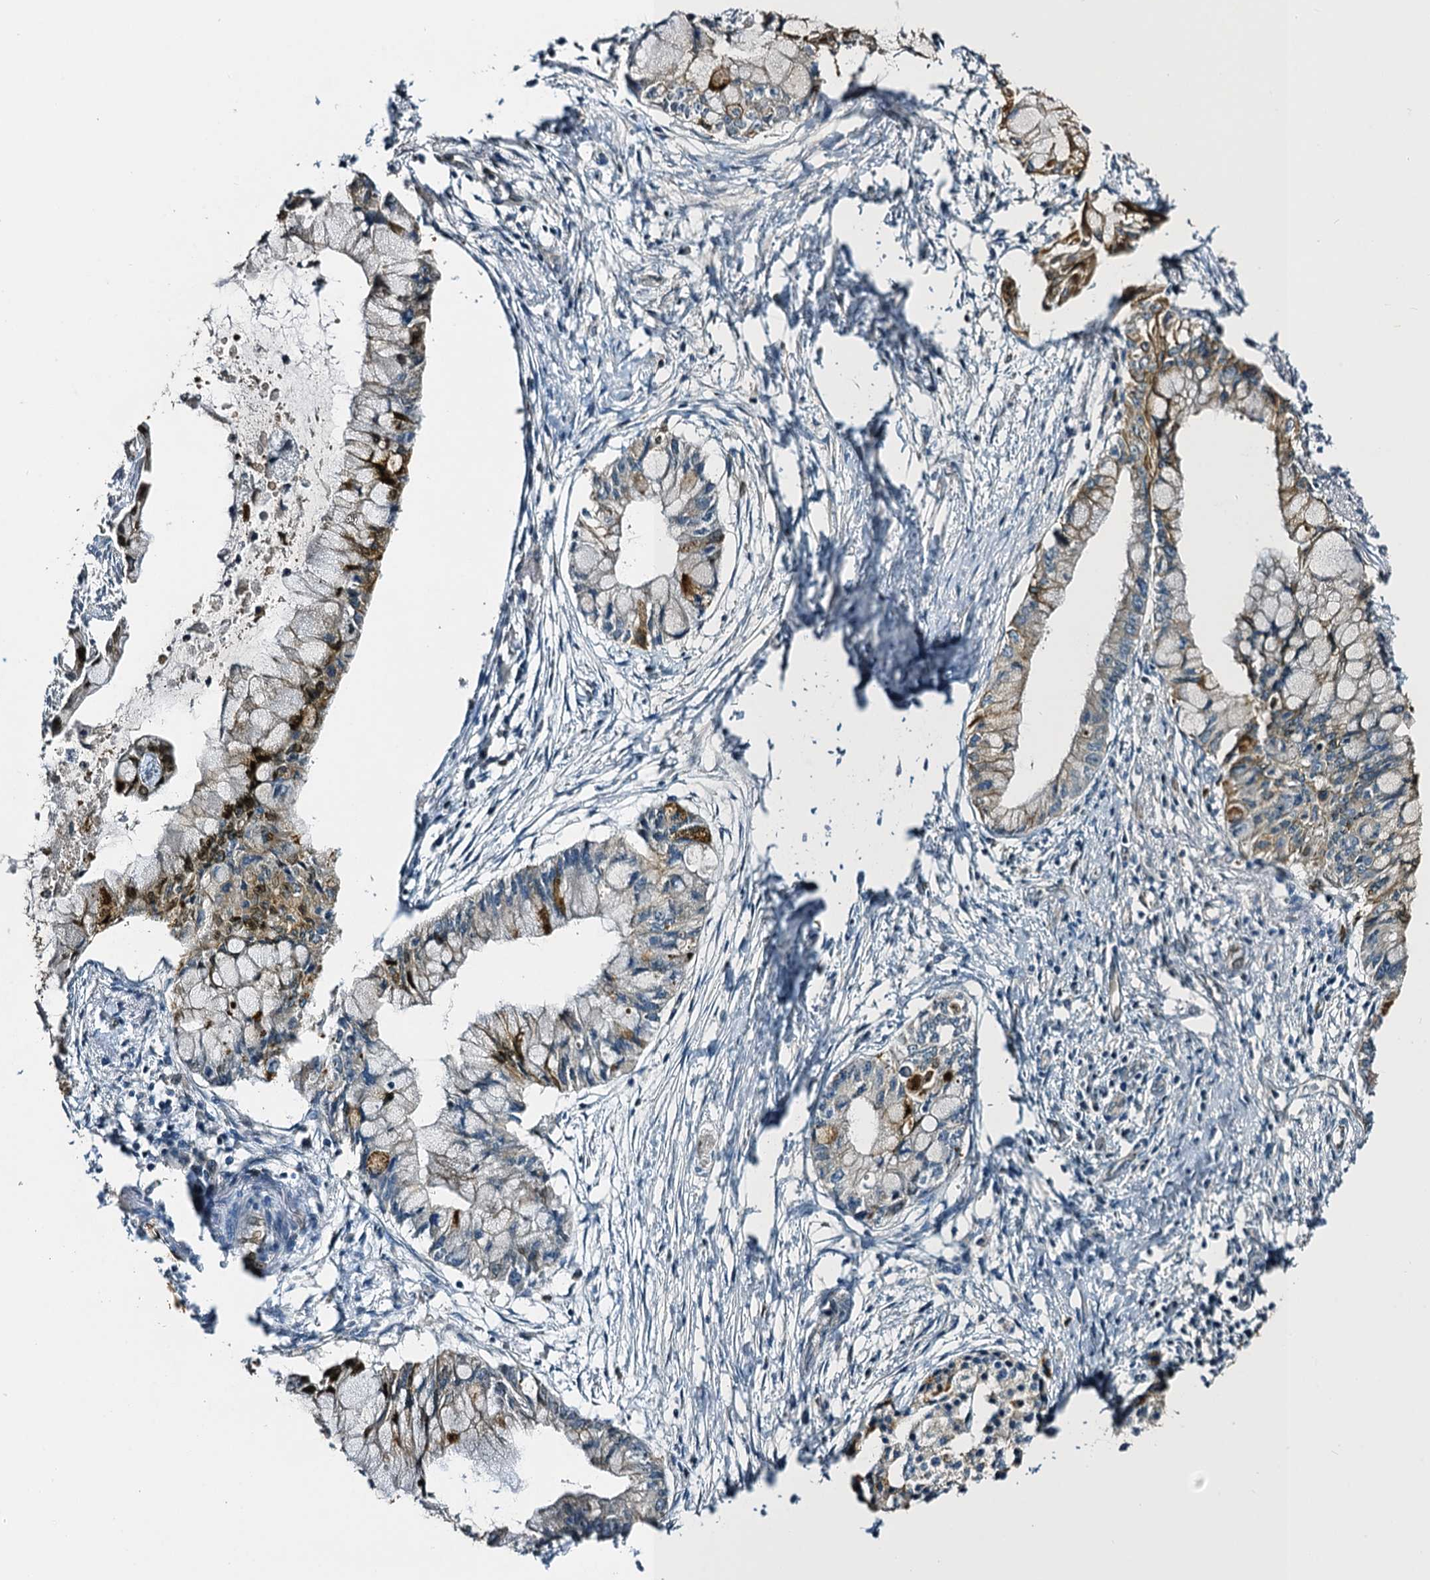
{"staining": {"intensity": "moderate", "quantity": "<25%", "location": "cytoplasmic/membranous,nuclear"}, "tissue": "pancreatic cancer", "cell_type": "Tumor cells", "image_type": "cancer", "snomed": [{"axis": "morphology", "description": "Adenocarcinoma, NOS"}, {"axis": "topography", "description": "Pancreas"}], "caption": "Immunohistochemistry of pancreatic cancer (adenocarcinoma) shows low levels of moderate cytoplasmic/membranous and nuclear positivity in about <25% of tumor cells.", "gene": "SLC11A2", "patient": {"sex": "male", "age": 48}}